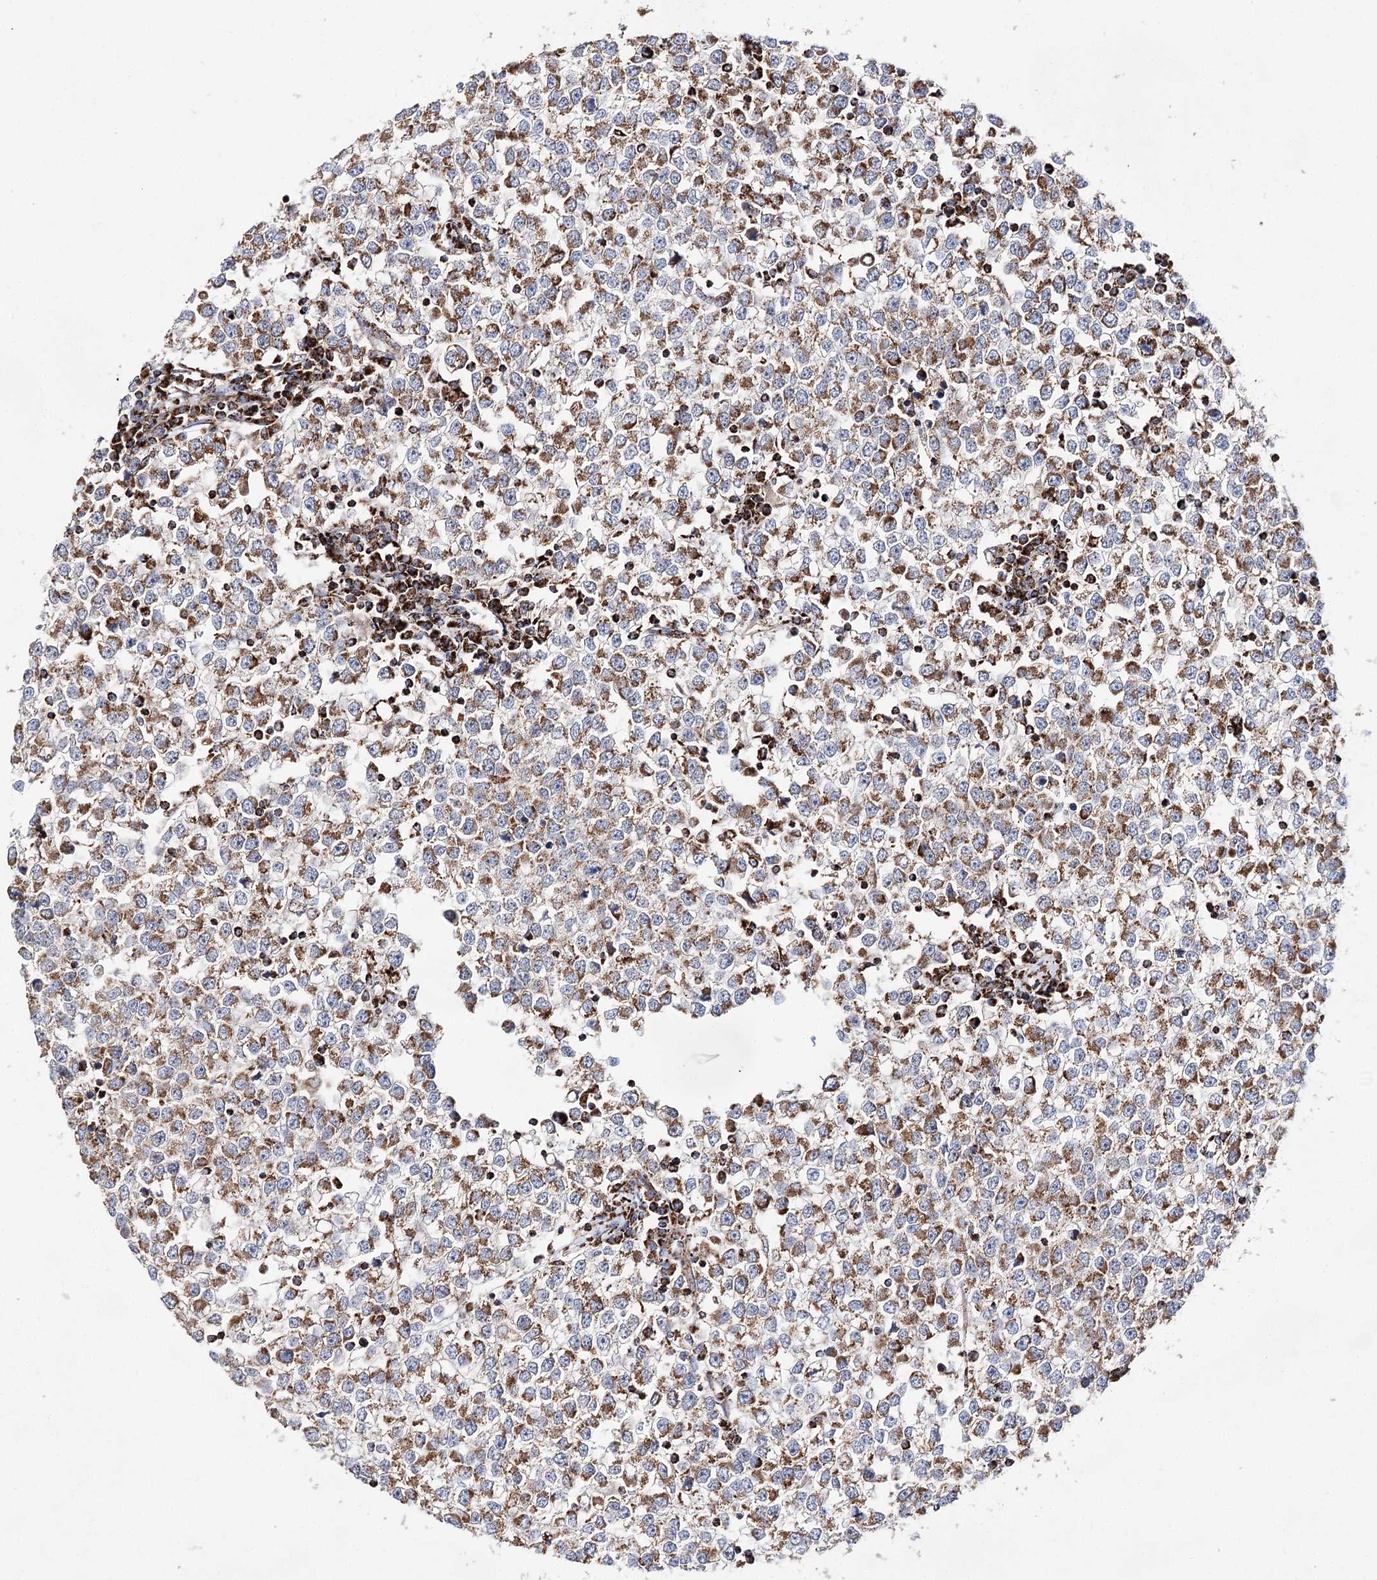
{"staining": {"intensity": "moderate", "quantity": ">75%", "location": "cytoplasmic/membranous"}, "tissue": "testis cancer", "cell_type": "Tumor cells", "image_type": "cancer", "snomed": [{"axis": "morphology", "description": "Seminoma, NOS"}, {"axis": "topography", "description": "Testis"}], "caption": "Human seminoma (testis) stained with a protein marker shows moderate staining in tumor cells.", "gene": "NADK2", "patient": {"sex": "male", "age": 65}}